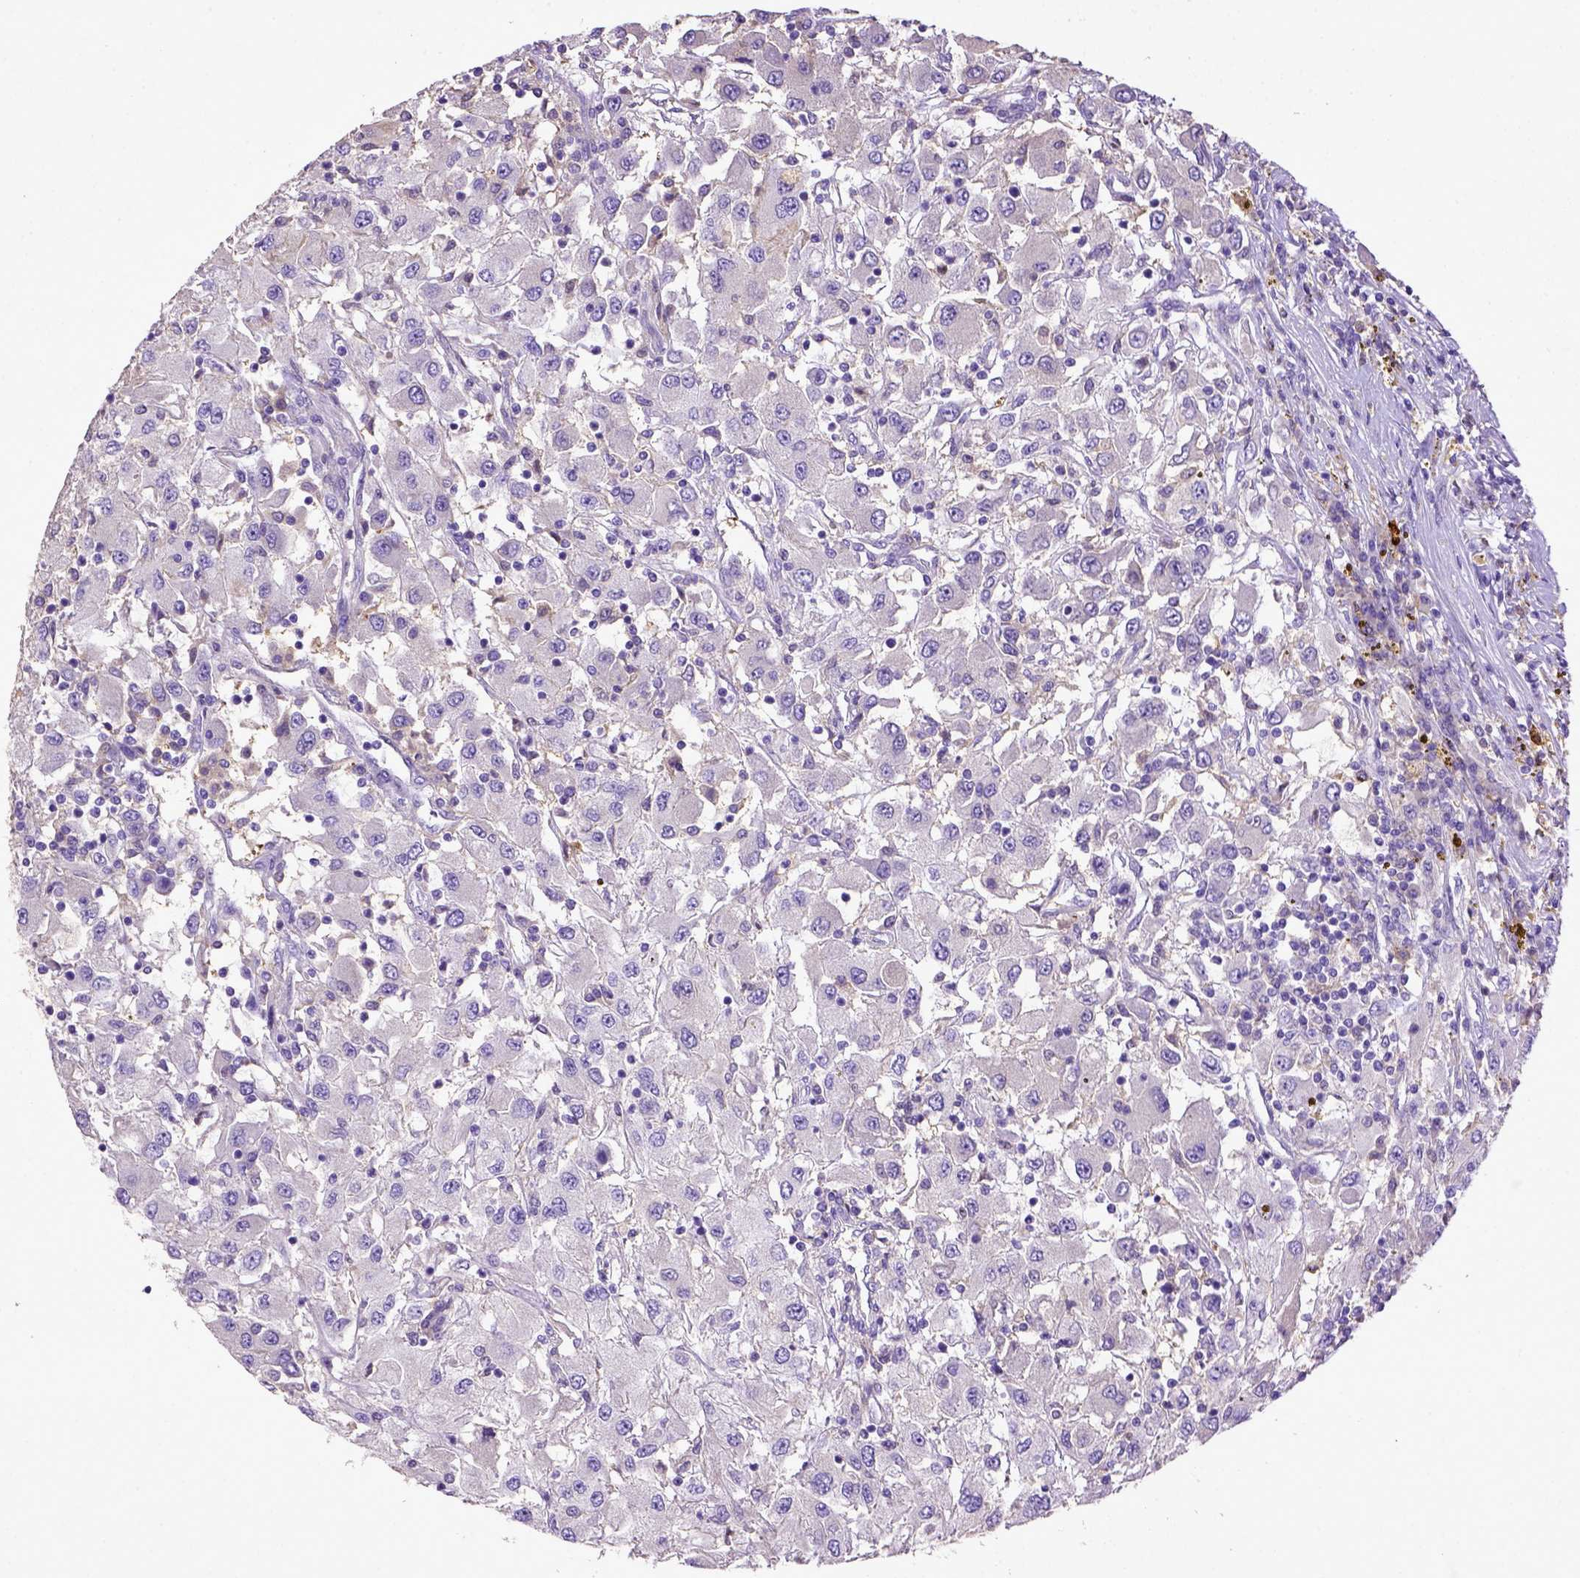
{"staining": {"intensity": "weak", "quantity": "25%-75%", "location": "cytoplasmic/membranous"}, "tissue": "renal cancer", "cell_type": "Tumor cells", "image_type": "cancer", "snomed": [{"axis": "morphology", "description": "Adenocarcinoma, NOS"}, {"axis": "topography", "description": "Kidney"}], "caption": "Brown immunohistochemical staining in adenocarcinoma (renal) displays weak cytoplasmic/membranous expression in approximately 25%-75% of tumor cells.", "gene": "DEPDC1B", "patient": {"sex": "female", "age": 67}}